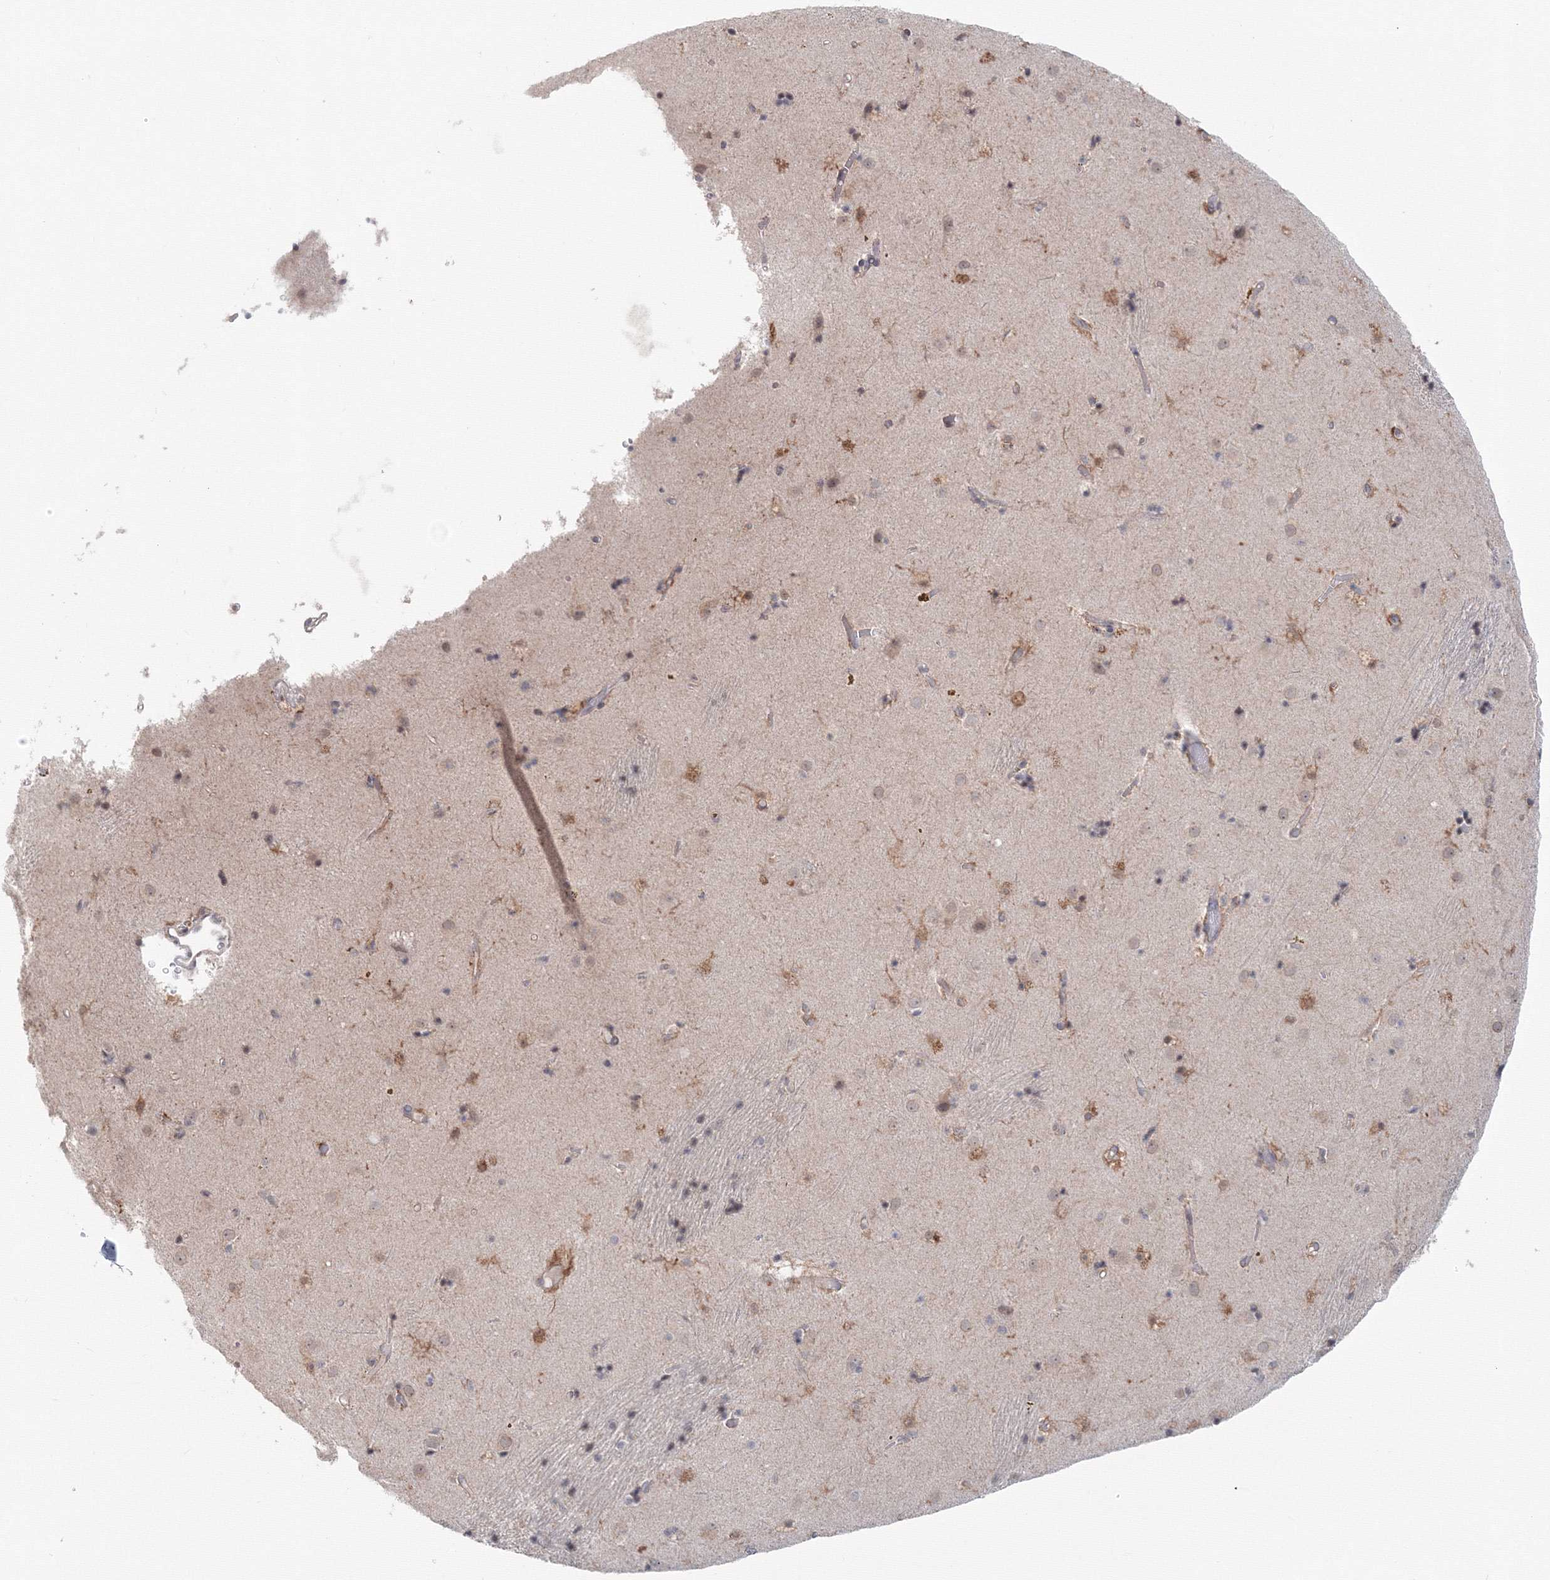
{"staining": {"intensity": "moderate", "quantity": "<25%", "location": "cytoplasmic/membranous,nuclear"}, "tissue": "caudate", "cell_type": "Glial cells", "image_type": "normal", "snomed": [{"axis": "morphology", "description": "Normal tissue, NOS"}, {"axis": "topography", "description": "Lateral ventricle wall"}], "caption": "Protein analysis of benign caudate demonstrates moderate cytoplasmic/membranous,nuclear staining in about <25% of glial cells.", "gene": "SLC7A7", "patient": {"sex": "male", "age": 70}}